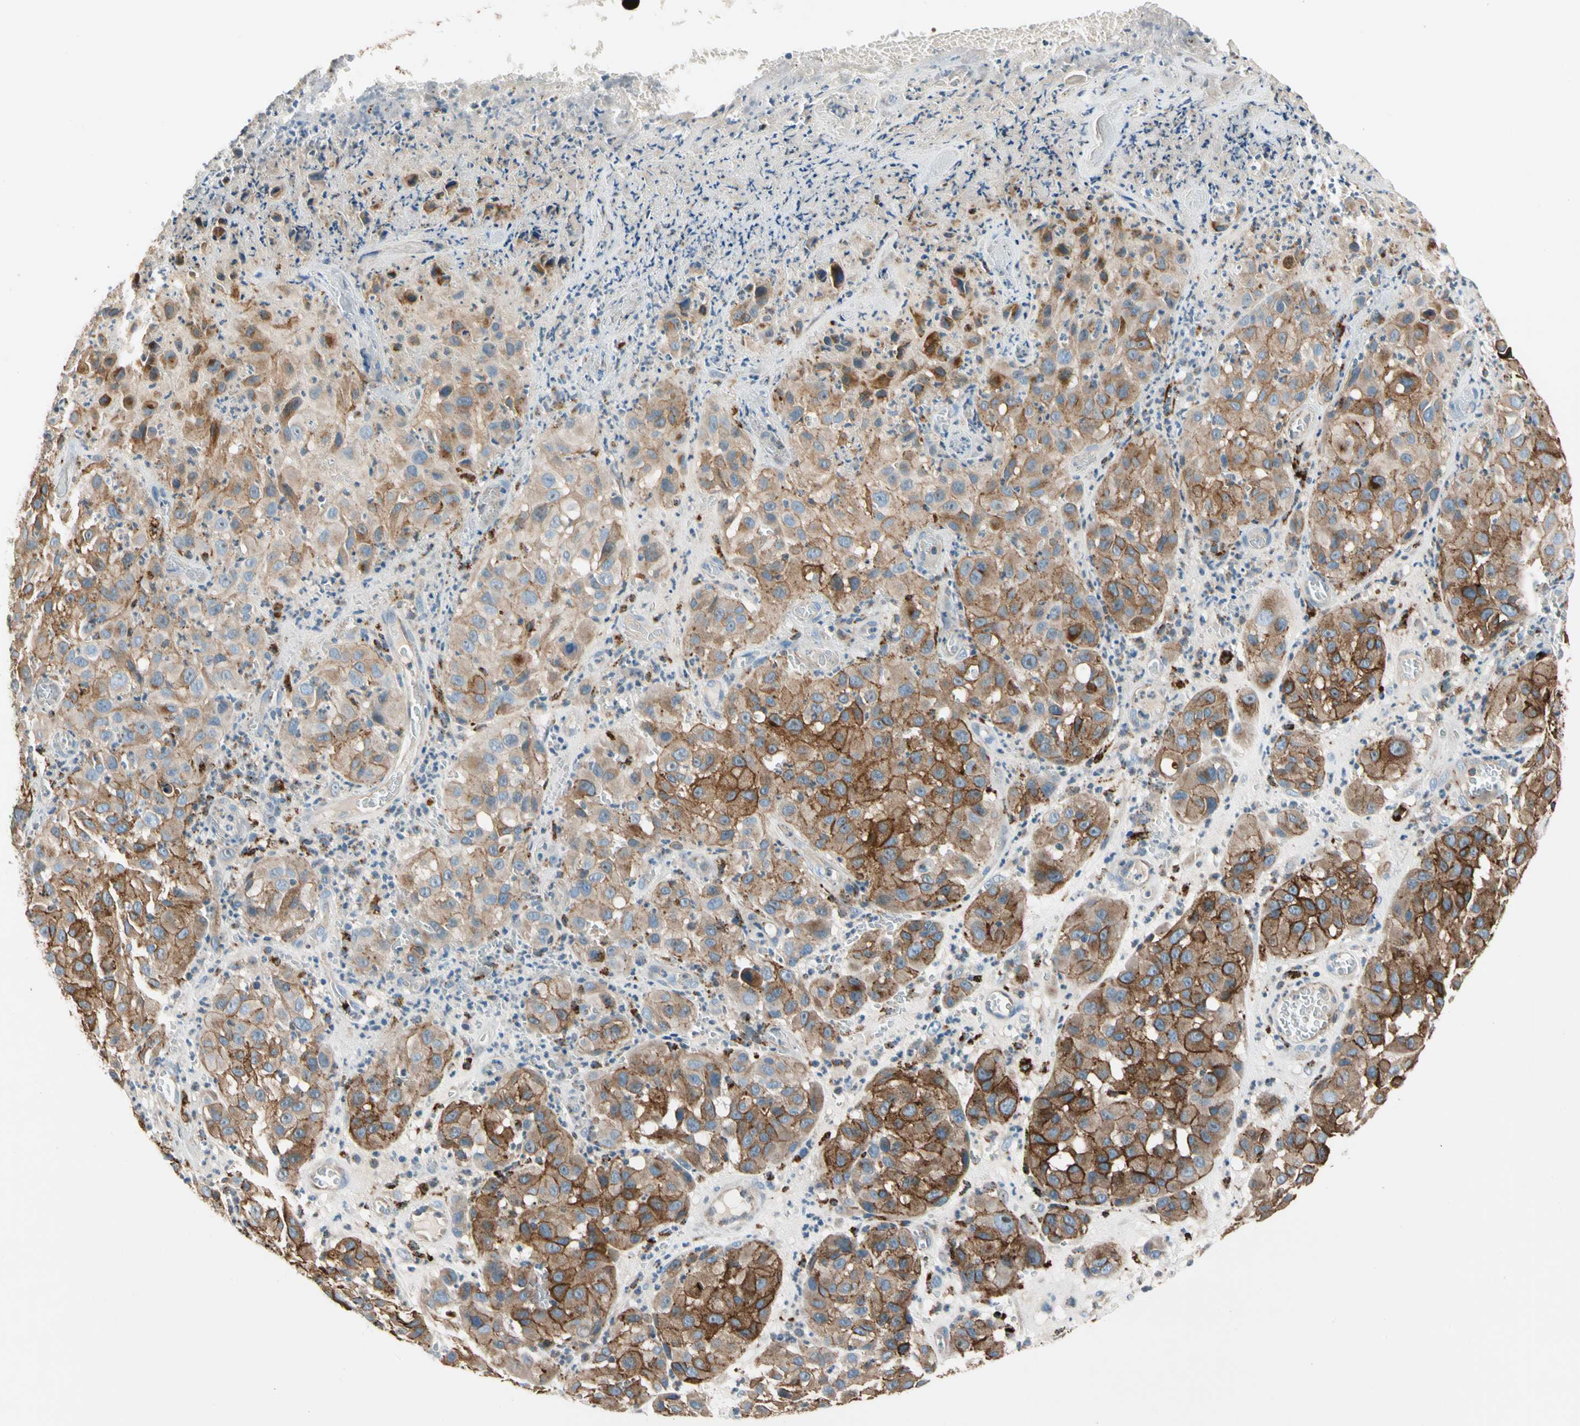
{"staining": {"intensity": "strong", "quantity": ">75%", "location": "cytoplasmic/membranous"}, "tissue": "melanoma", "cell_type": "Tumor cells", "image_type": "cancer", "snomed": [{"axis": "morphology", "description": "Malignant melanoma, NOS"}, {"axis": "topography", "description": "Skin"}], "caption": "This micrograph reveals immunohistochemistry (IHC) staining of melanoma, with high strong cytoplasmic/membranous staining in about >75% of tumor cells.", "gene": "GM2A", "patient": {"sex": "female", "age": 21}}